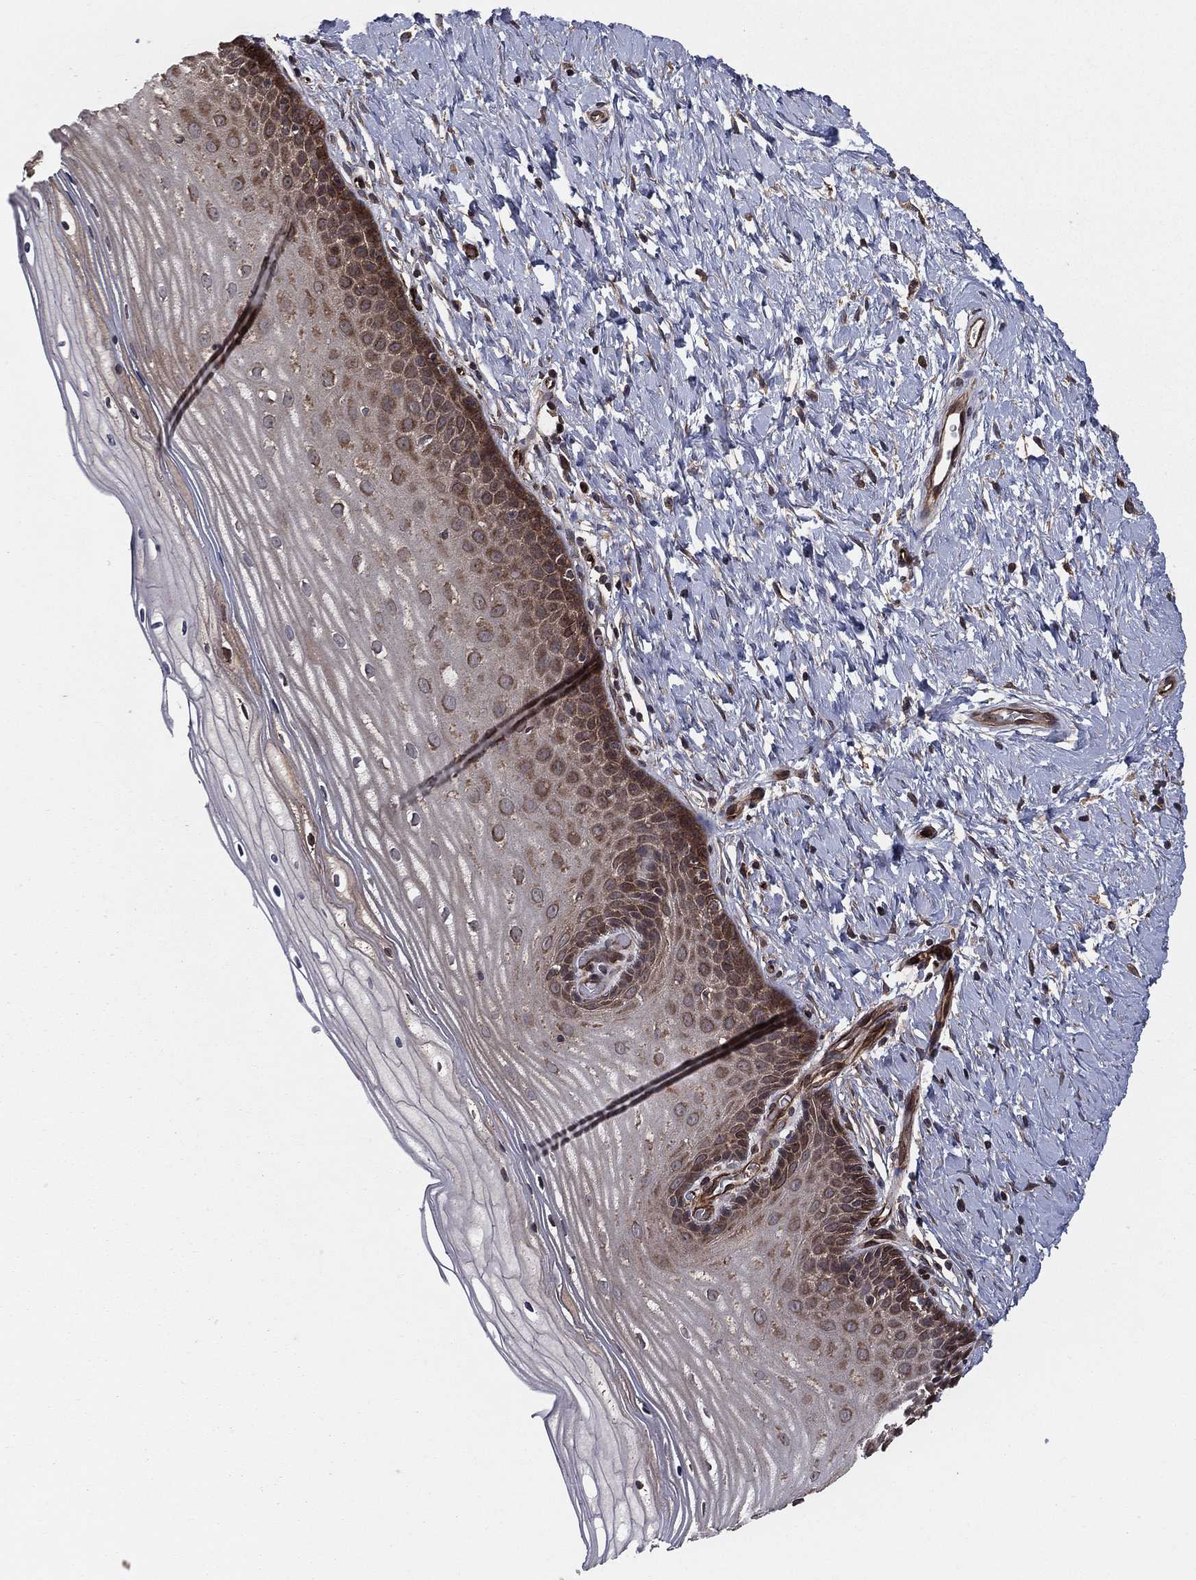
{"staining": {"intensity": "moderate", "quantity": ">75%", "location": "cytoplasmic/membranous"}, "tissue": "cervix", "cell_type": "Glandular cells", "image_type": "normal", "snomed": [{"axis": "morphology", "description": "Normal tissue, NOS"}, {"axis": "topography", "description": "Cervix"}], "caption": "The immunohistochemical stain shows moderate cytoplasmic/membranous expression in glandular cells of normal cervix.", "gene": "CERT1", "patient": {"sex": "female", "age": 37}}